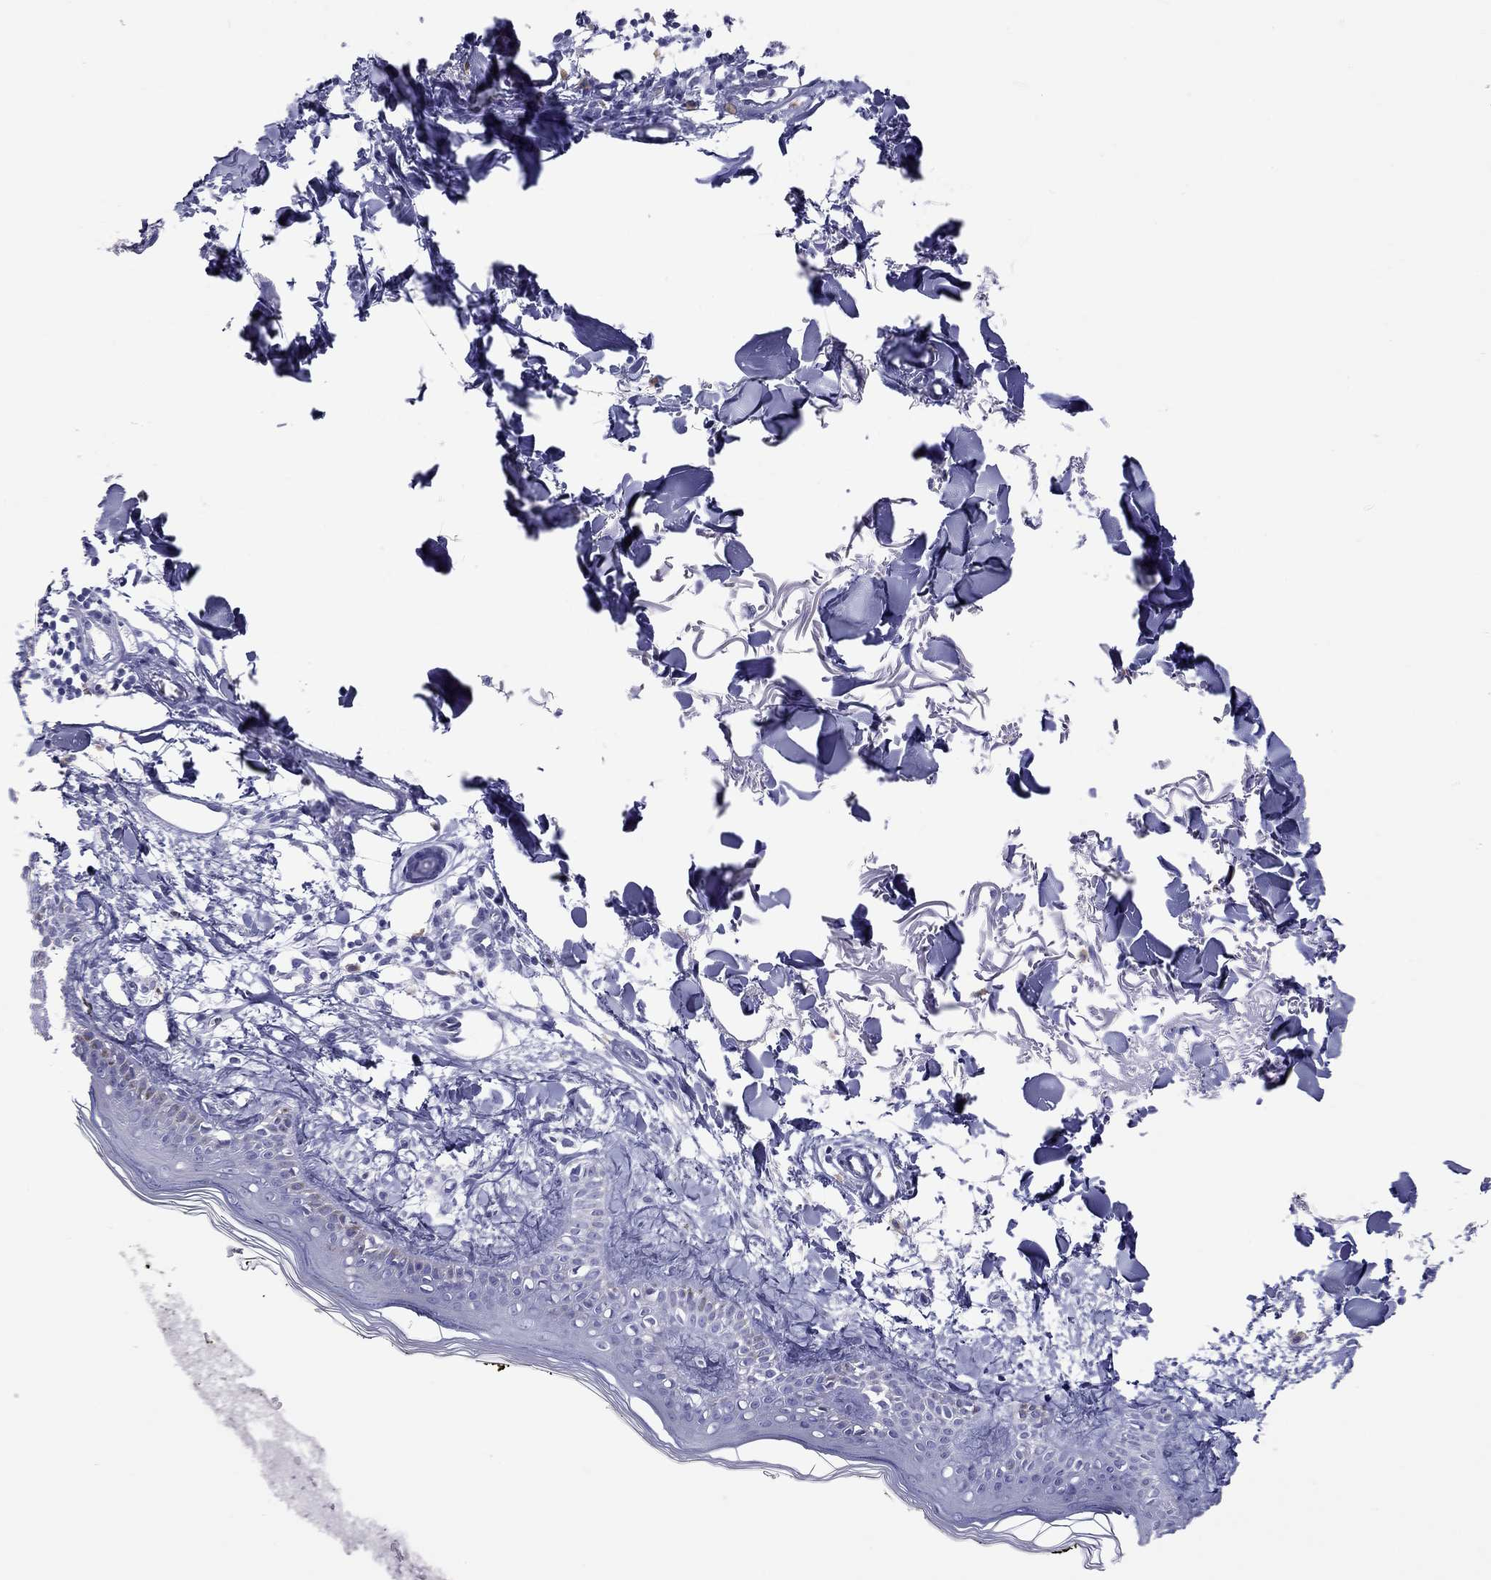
{"staining": {"intensity": "negative", "quantity": "none", "location": "none"}, "tissue": "skin", "cell_type": "Fibroblasts", "image_type": "normal", "snomed": [{"axis": "morphology", "description": "Normal tissue, NOS"}, {"axis": "topography", "description": "Skin"}], "caption": "The histopathology image reveals no significant staining in fibroblasts of skin. (Brightfield microscopy of DAB (3,3'-diaminobenzidine) immunohistochemistry (IHC) at high magnification).", "gene": "DPY19L2", "patient": {"sex": "male", "age": 76}}